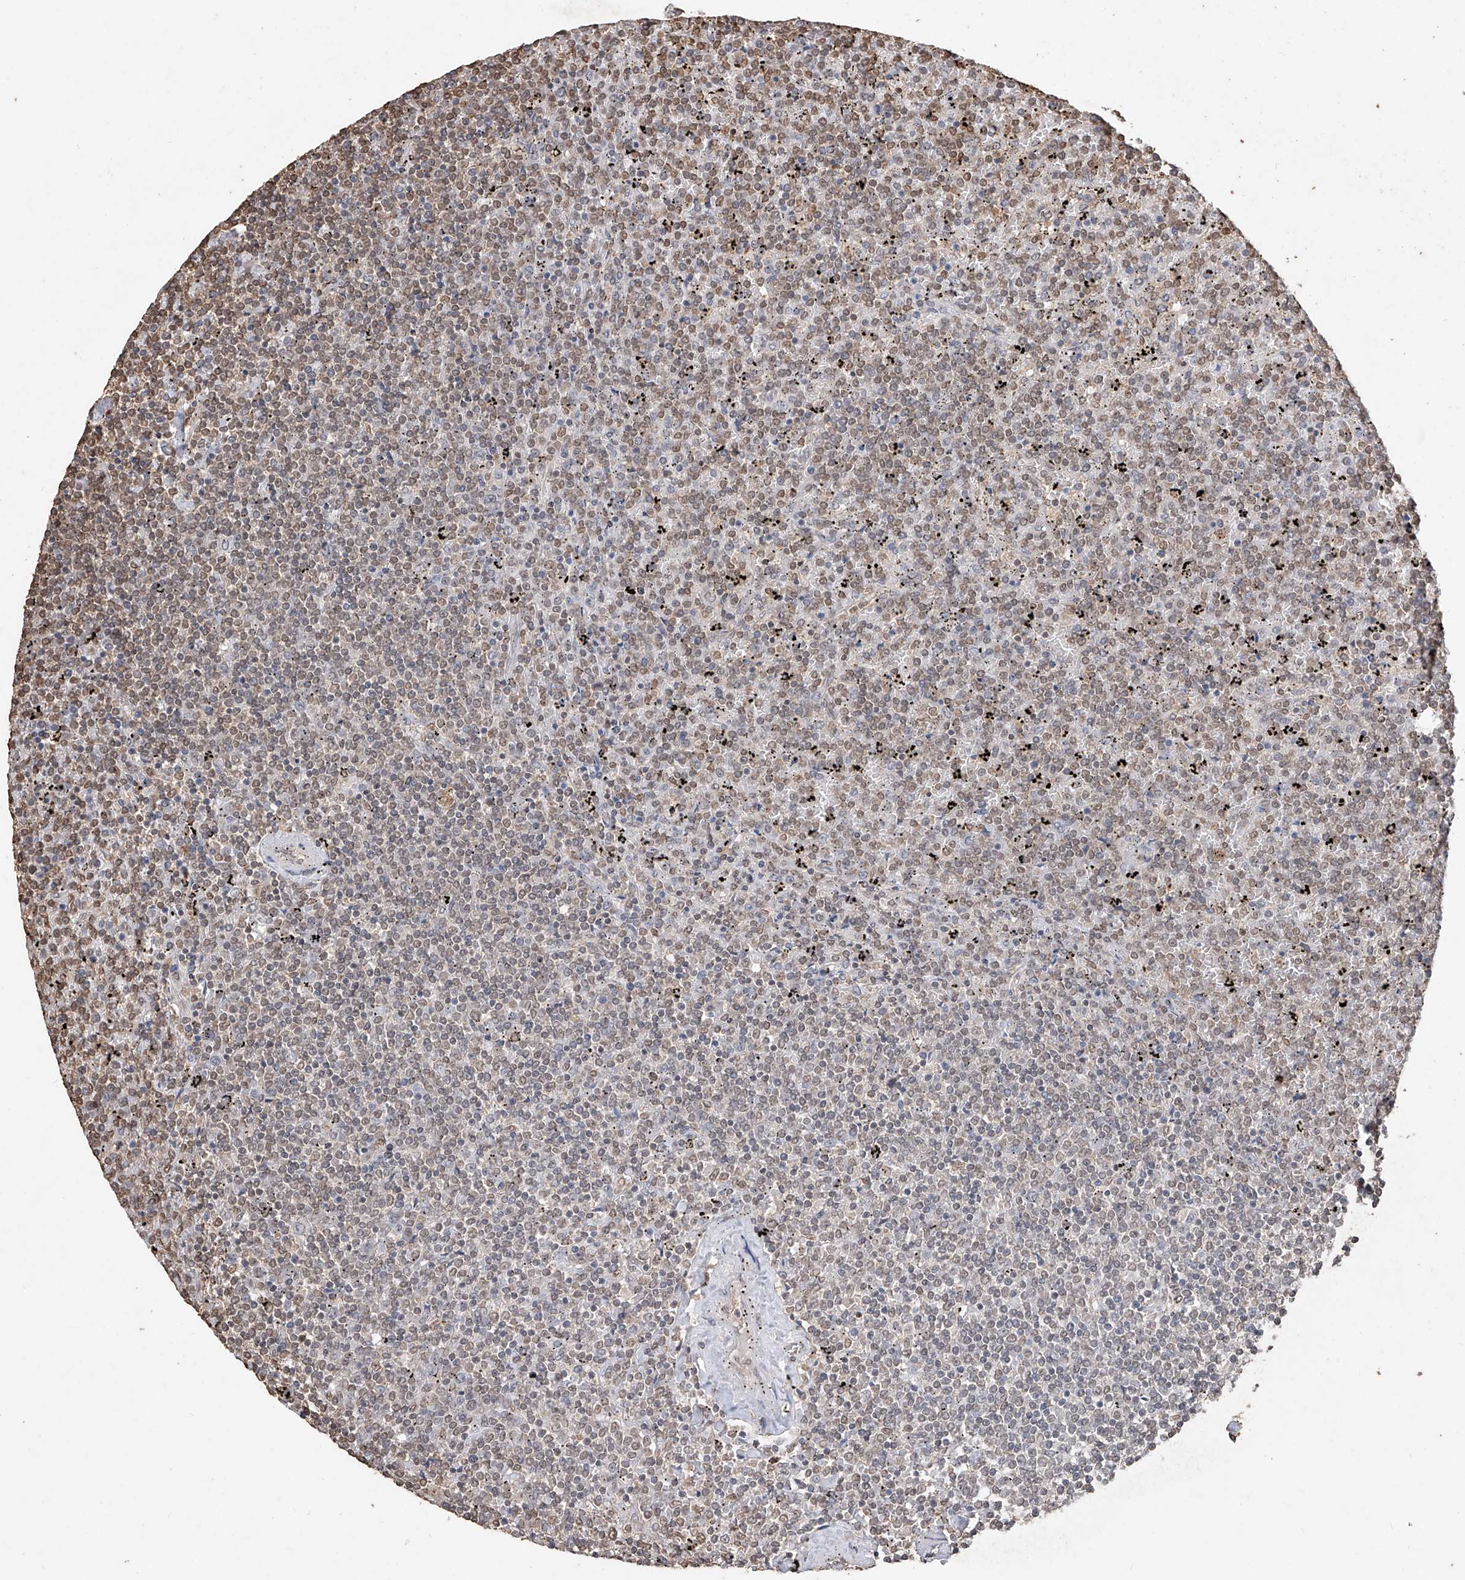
{"staining": {"intensity": "weak", "quantity": ">75%", "location": "nuclear"}, "tissue": "lymphoma", "cell_type": "Tumor cells", "image_type": "cancer", "snomed": [{"axis": "morphology", "description": "Malignant lymphoma, non-Hodgkin's type, Low grade"}, {"axis": "topography", "description": "Spleen"}], "caption": "Brown immunohistochemical staining in human lymphoma exhibits weak nuclear staining in approximately >75% of tumor cells.", "gene": "ELOVL1", "patient": {"sex": "female", "age": 19}}